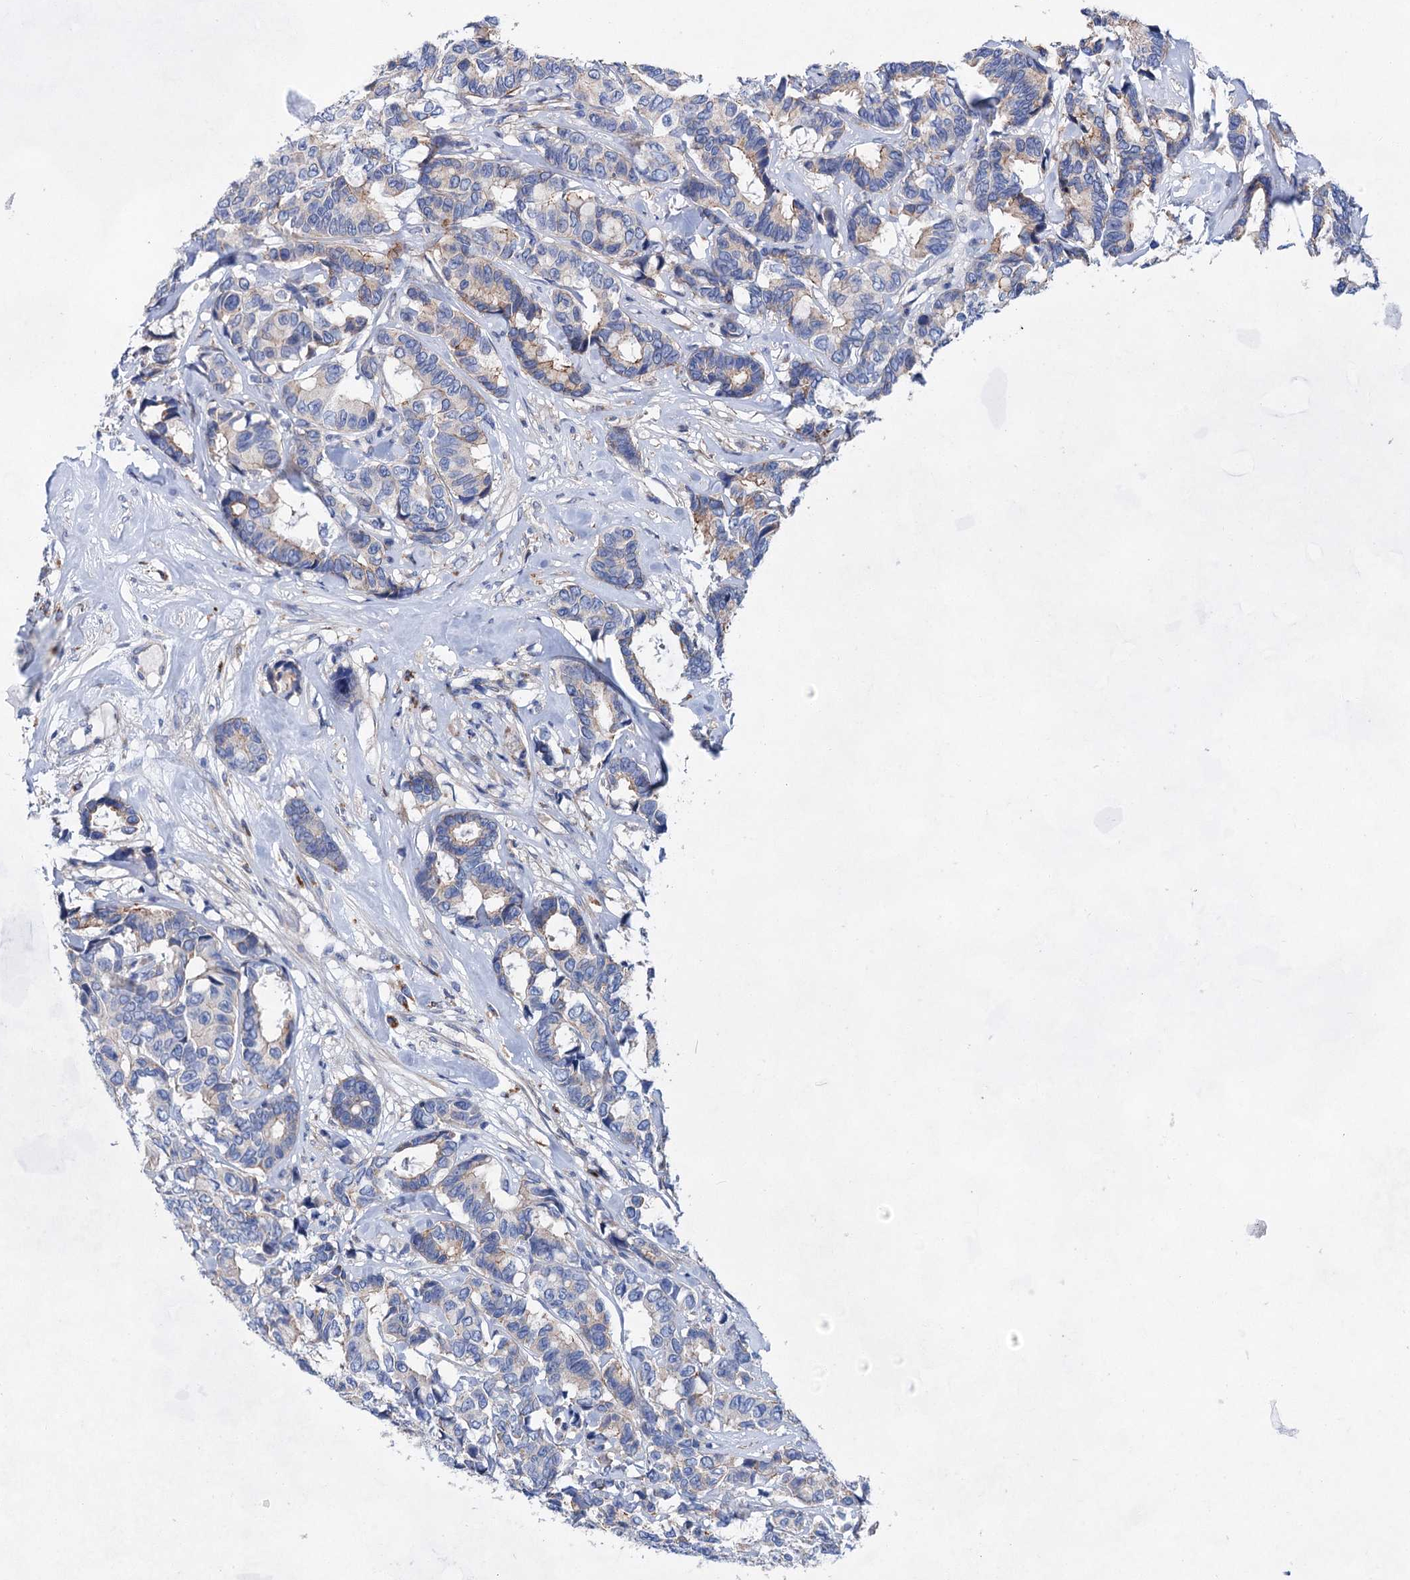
{"staining": {"intensity": "weak", "quantity": "<25%", "location": "cytoplasmic/membranous"}, "tissue": "breast cancer", "cell_type": "Tumor cells", "image_type": "cancer", "snomed": [{"axis": "morphology", "description": "Duct carcinoma"}, {"axis": "topography", "description": "Breast"}], "caption": "Immunohistochemistry (IHC) image of neoplastic tissue: human breast cancer stained with DAB (3,3'-diaminobenzidine) exhibits no significant protein expression in tumor cells.", "gene": "GPR155", "patient": {"sex": "female", "age": 87}}